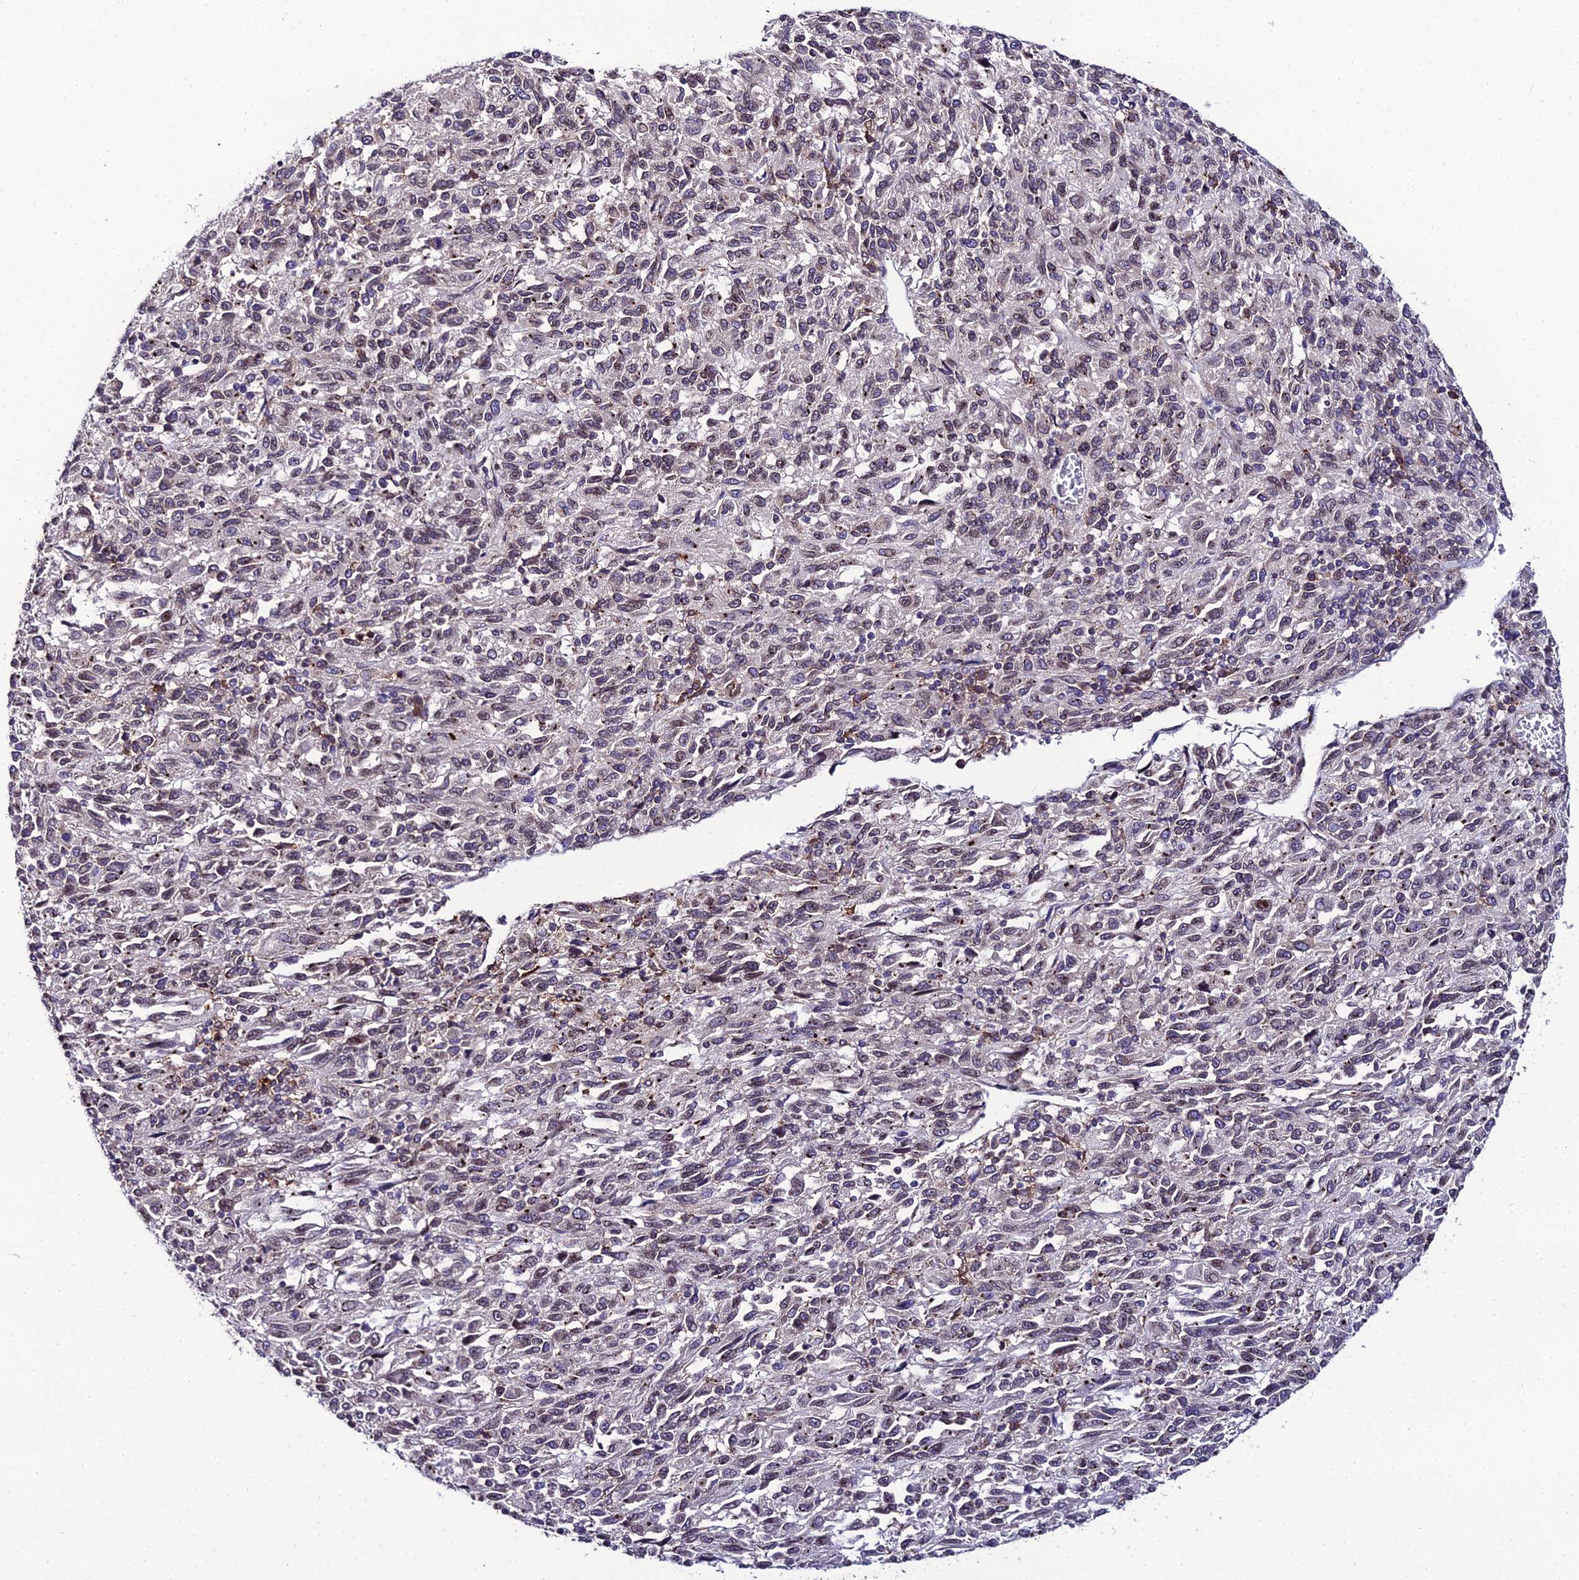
{"staining": {"intensity": "weak", "quantity": "25%-75%", "location": "nuclear"}, "tissue": "melanoma", "cell_type": "Tumor cells", "image_type": "cancer", "snomed": [{"axis": "morphology", "description": "Malignant melanoma, Metastatic site"}, {"axis": "topography", "description": "Lung"}], "caption": "The histopathology image displays a brown stain indicating the presence of a protein in the nuclear of tumor cells in melanoma.", "gene": "DDX19A", "patient": {"sex": "male", "age": 64}}